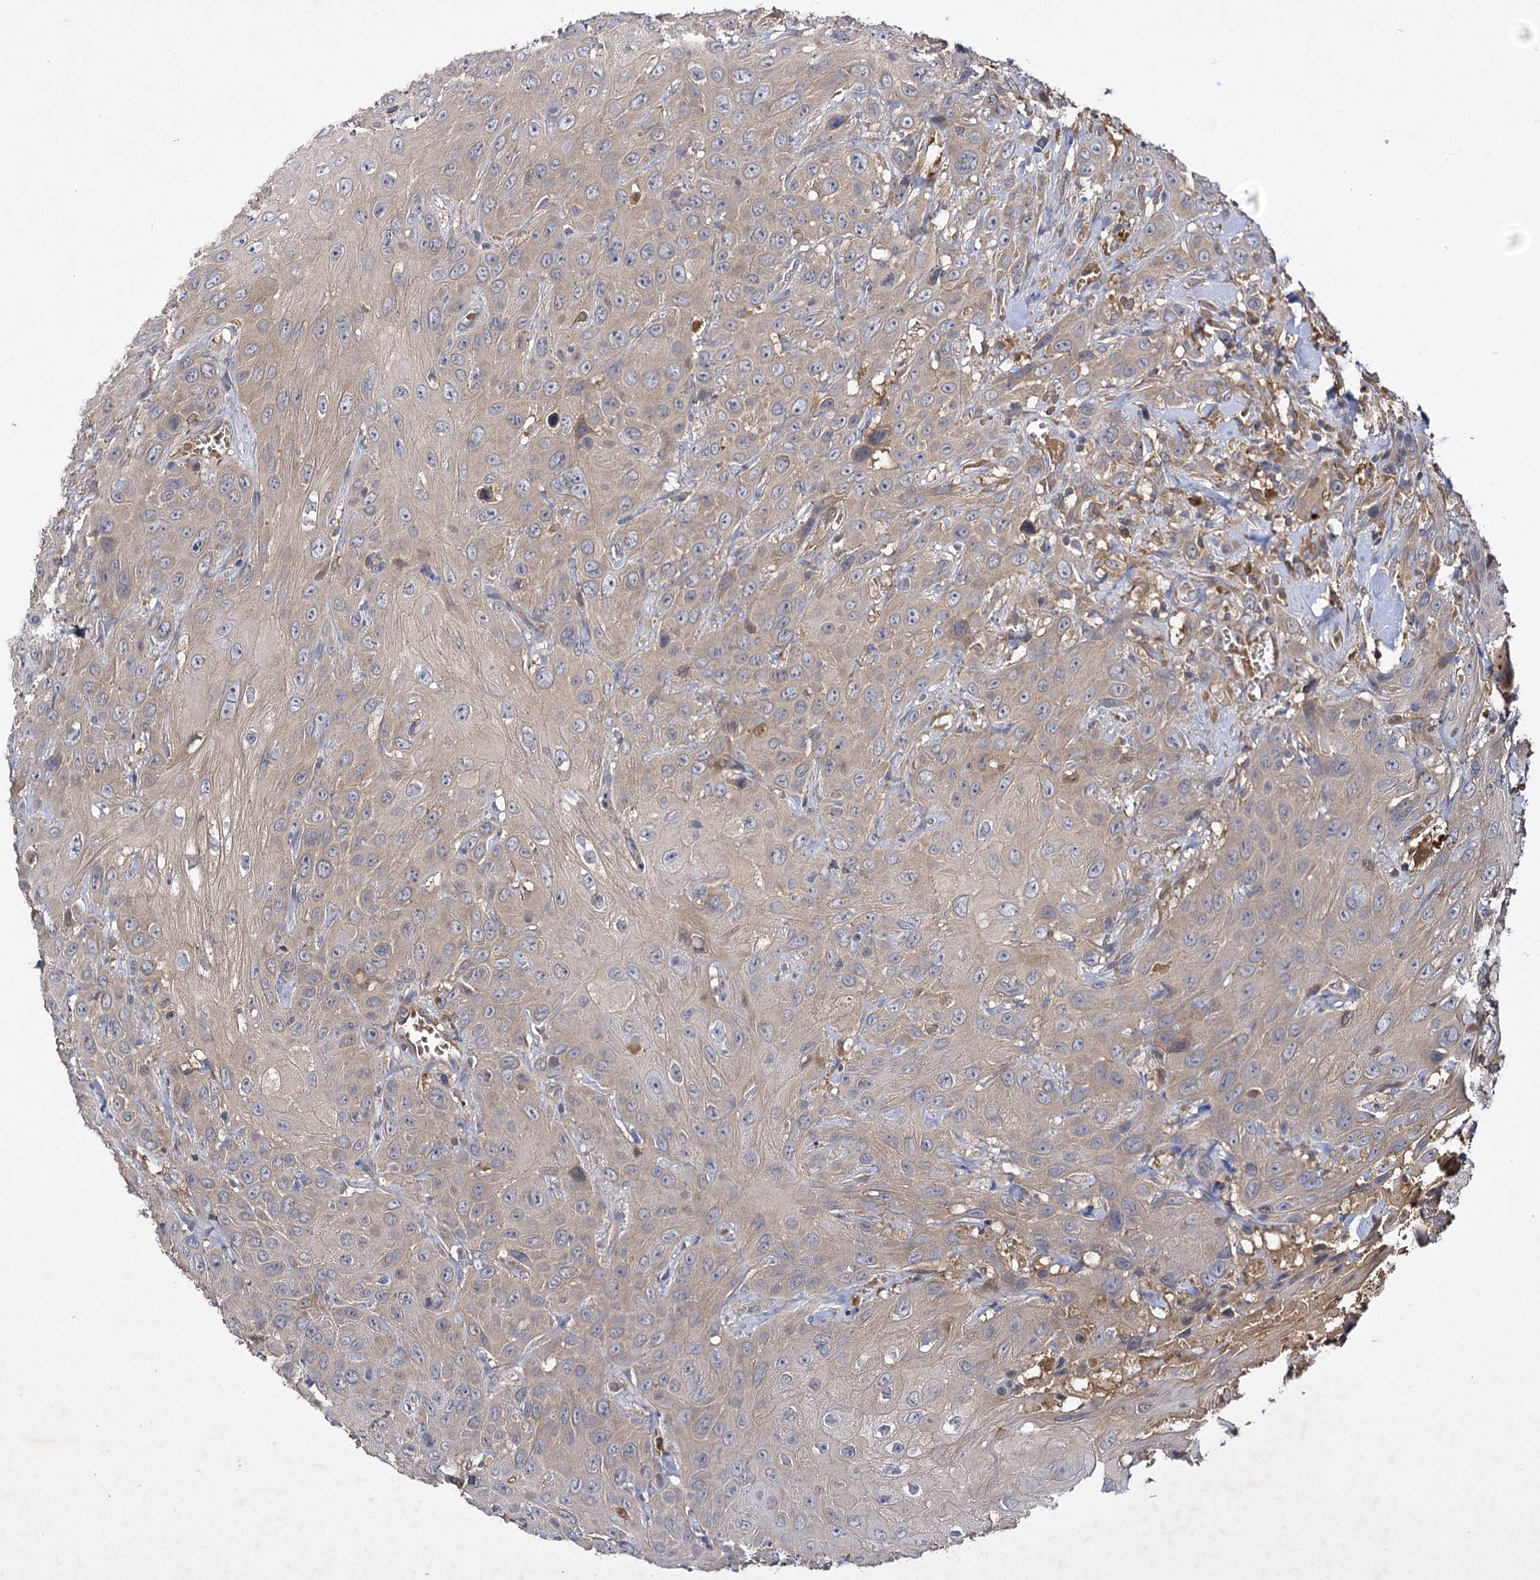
{"staining": {"intensity": "weak", "quantity": "25%-75%", "location": "cytoplasmic/membranous"}, "tissue": "head and neck cancer", "cell_type": "Tumor cells", "image_type": "cancer", "snomed": [{"axis": "morphology", "description": "Squamous cell carcinoma, NOS"}, {"axis": "topography", "description": "Head-Neck"}], "caption": "Protein expression by immunohistochemistry demonstrates weak cytoplasmic/membranous expression in approximately 25%-75% of tumor cells in head and neck squamous cell carcinoma. (Stains: DAB (3,3'-diaminobenzidine) in brown, nuclei in blue, Microscopy: brightfield microscopy at high magnification).", "gene": "USP50", "patient": {"sex": "male", "age": 81}}